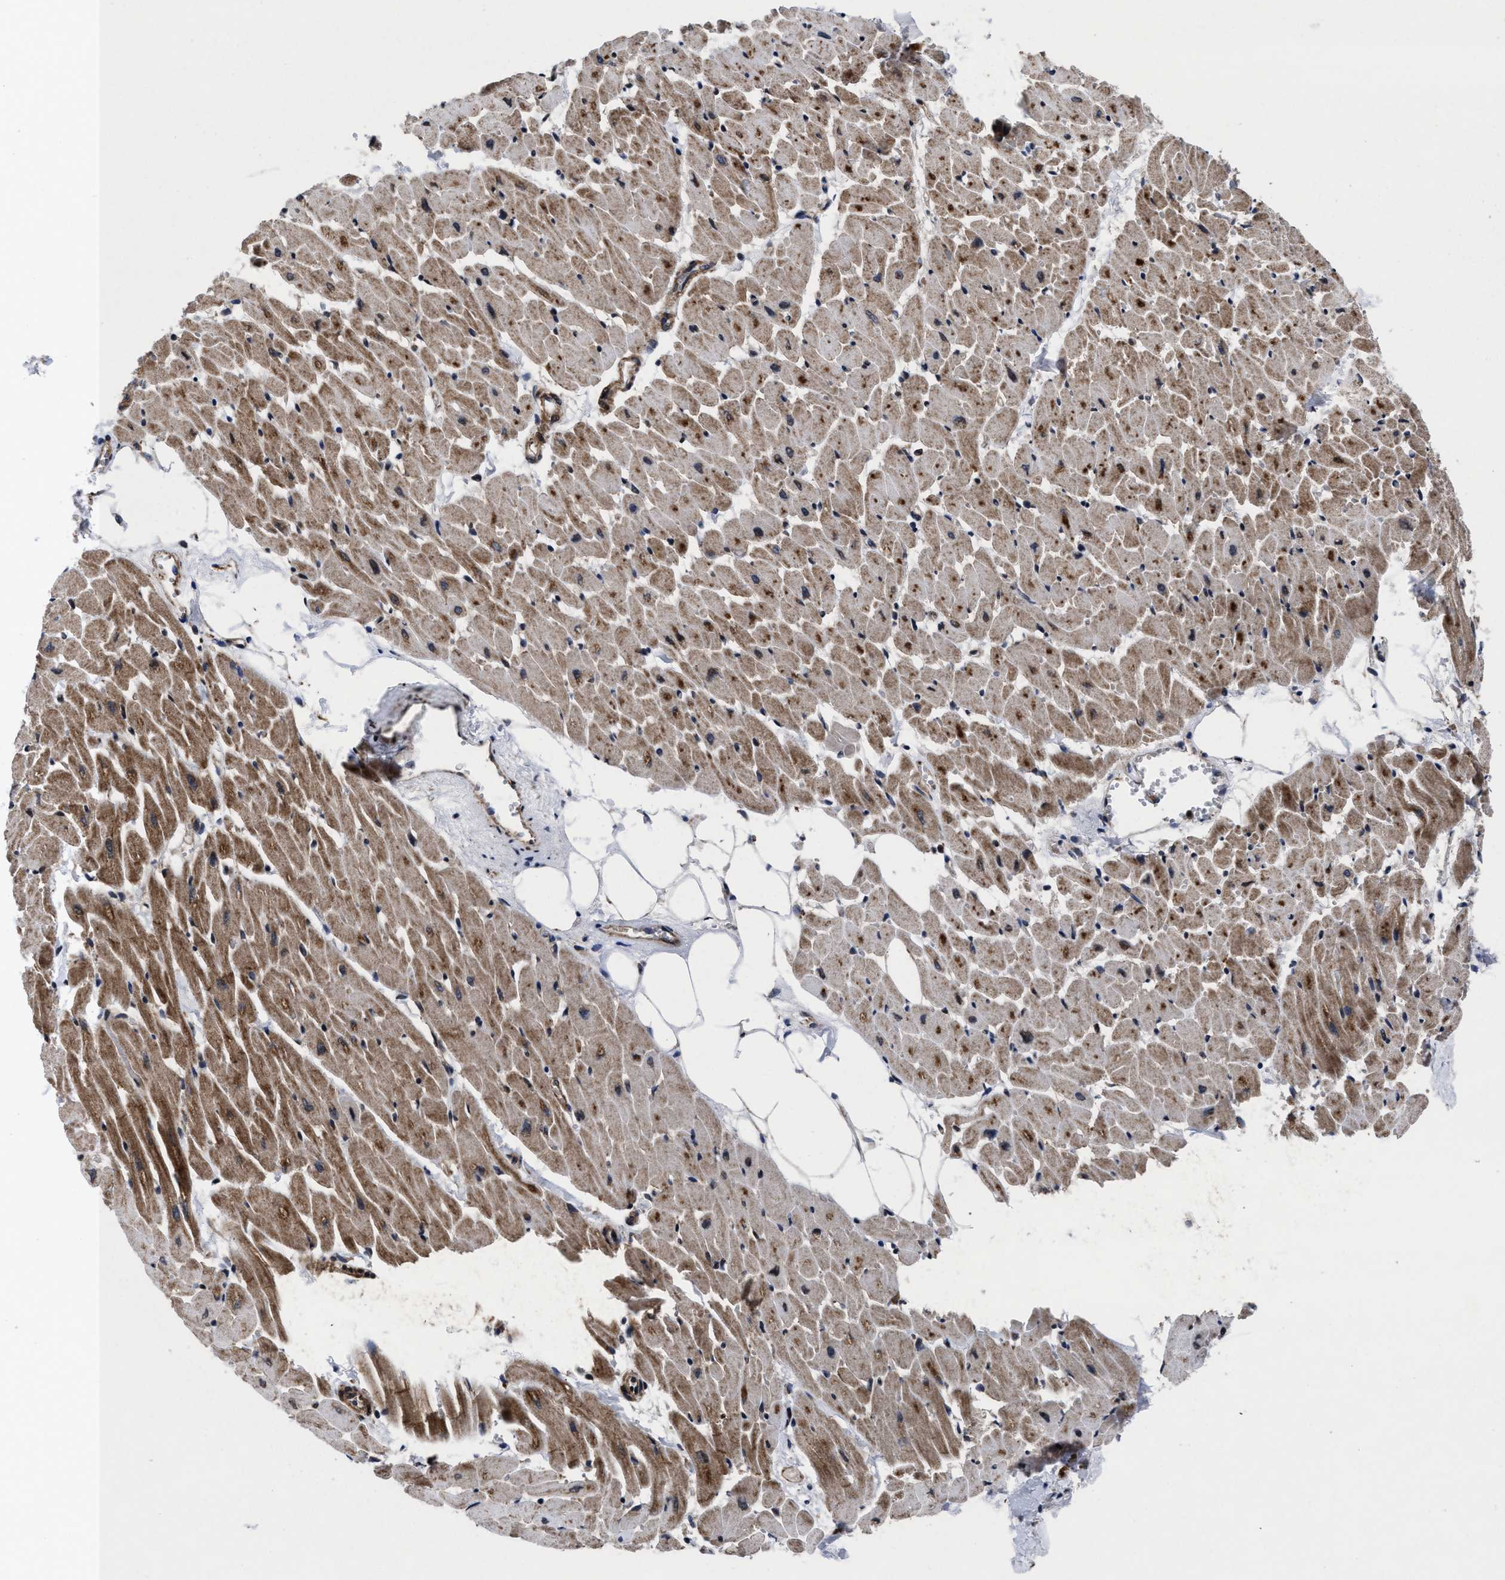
{"staining": {"intensity": "moderate", "quantity": "25%-75%", "location": "cytoplasmic/membranous"}, "tissue": "heart muscle", "cell_type": "Cardiomyocytes", "image_type": "normal", "snomed": [{"axis": "morphology", "description": "Normal tissue, NOS"}, {"axis": "topography", "description": "Heart"}], "caption": "Immunohistochemical staining of normal human heart muscle demonstrates moderate cytoplasmic/membranous protein positivity in approximately 25%-75% of cardiomyocytes.", "gene": "MRPL50", "patient": {"sex": "female", "age": 19}}